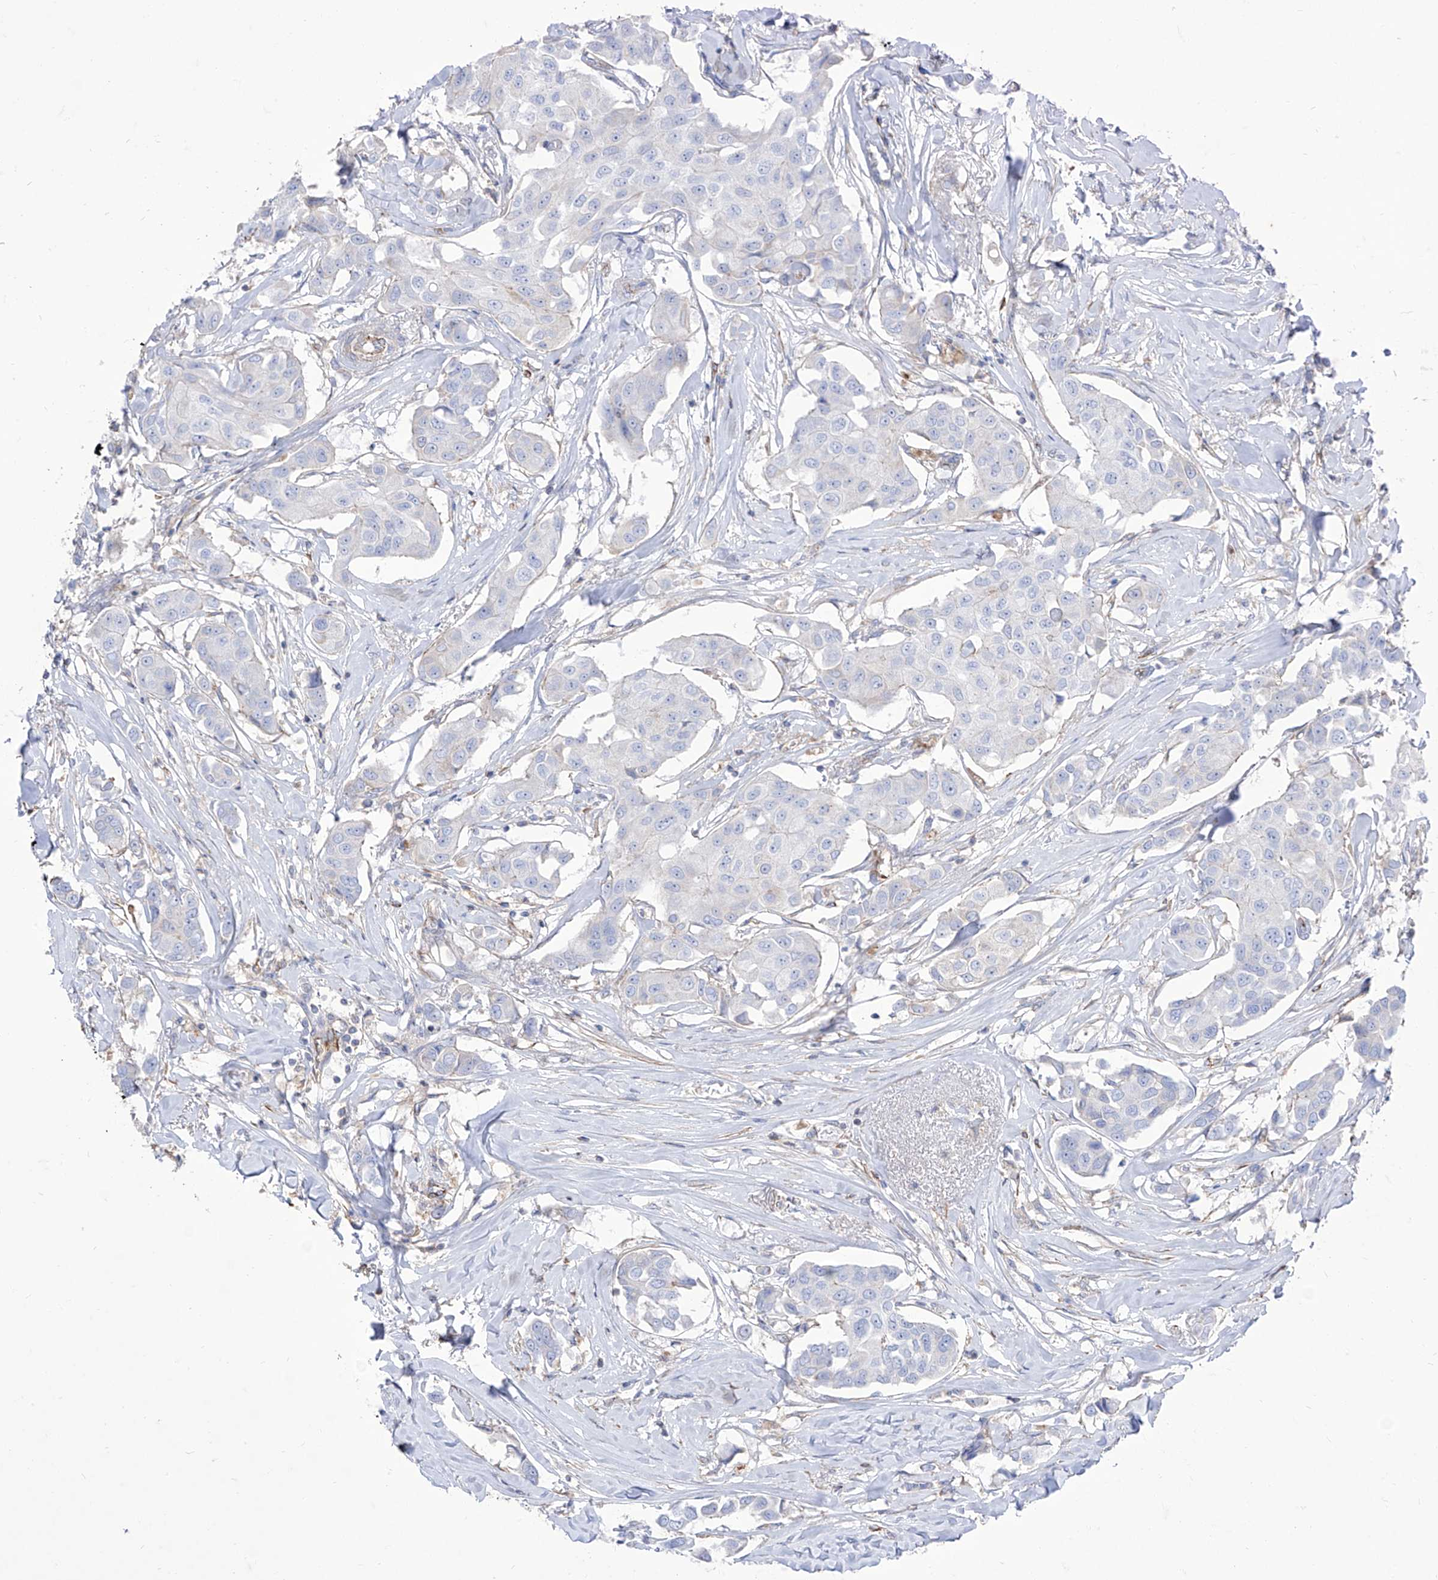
{"staining": {"intensity": "negative", "quantity": "none", "location": "none"}, "tissue": "breast cancer", "cell_type": "Tumor cells", "image_type": "cancer", "snomed": [{"axis": "morphology", "description": "Duct carcinoma"}, {"axis": "topography", "description": "Breast"}], "caption": "The immunohistochemistry (IHC) micrograph has no significant positivity in tumor cells of intraductal carcinoma (breast) tissue.", "gene": "C1orf74", "patient": {"sex": "female", "age": 80}}